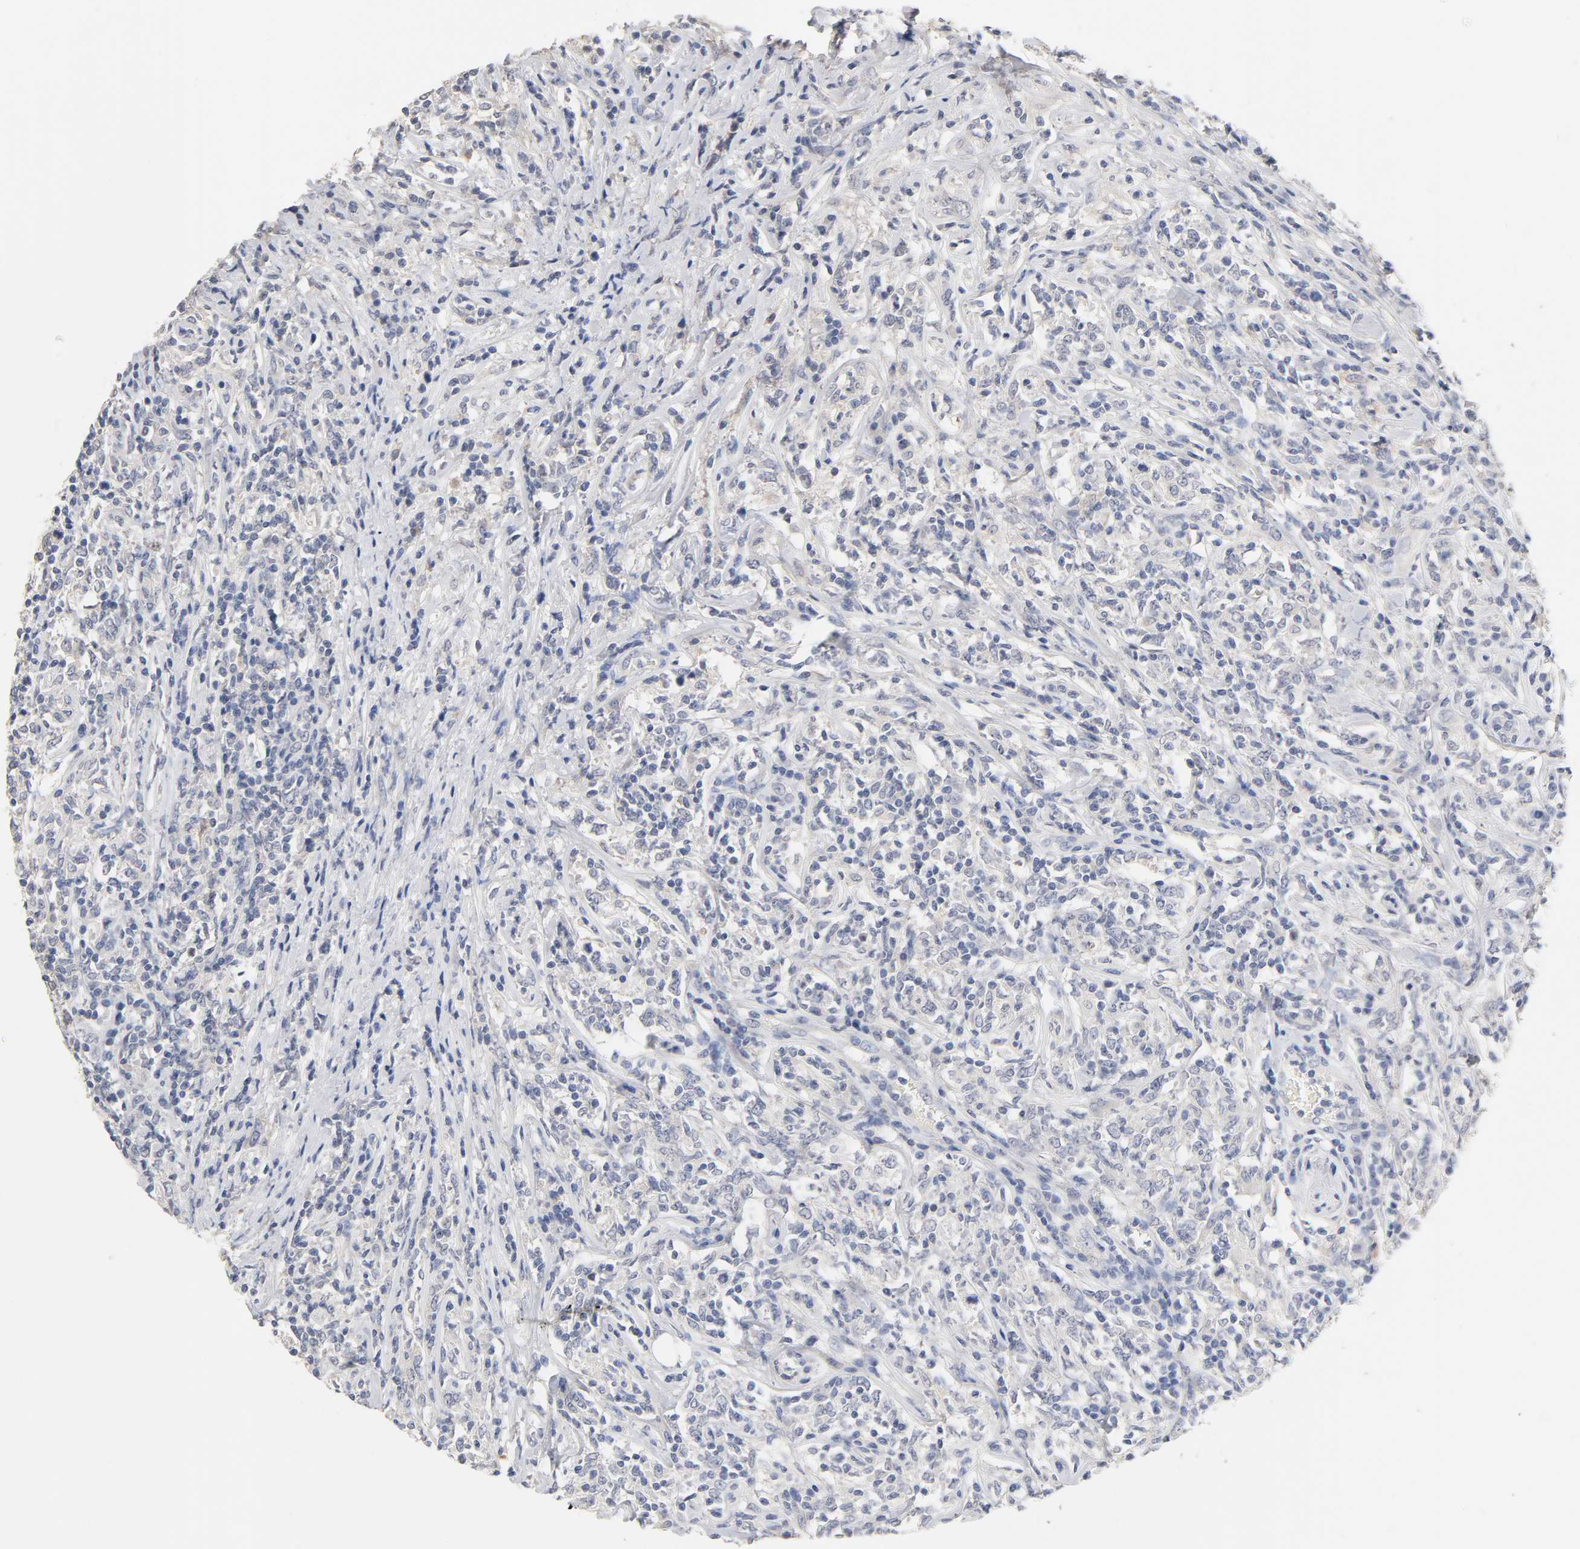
{"staining": {"intensity": "negative", "quantity": "none", "location": "none"}, "tissue": "lymphoma", "cell_type": "Tumor cells", "image_type": "cancer", "snomed": [{"axis": "morphology", "description": "Malignant lymphoma, non-Hodgkin's type, High grade"}, {"axis": "topography", "description": "Lymph node"}], "caption": "Tumor cells are negative for protein expression in human high-grade malignant lymphoma, non-Hodgkin's type.", "gene": "OVOL1", "patient": {"sex": "female", "age": 84}}